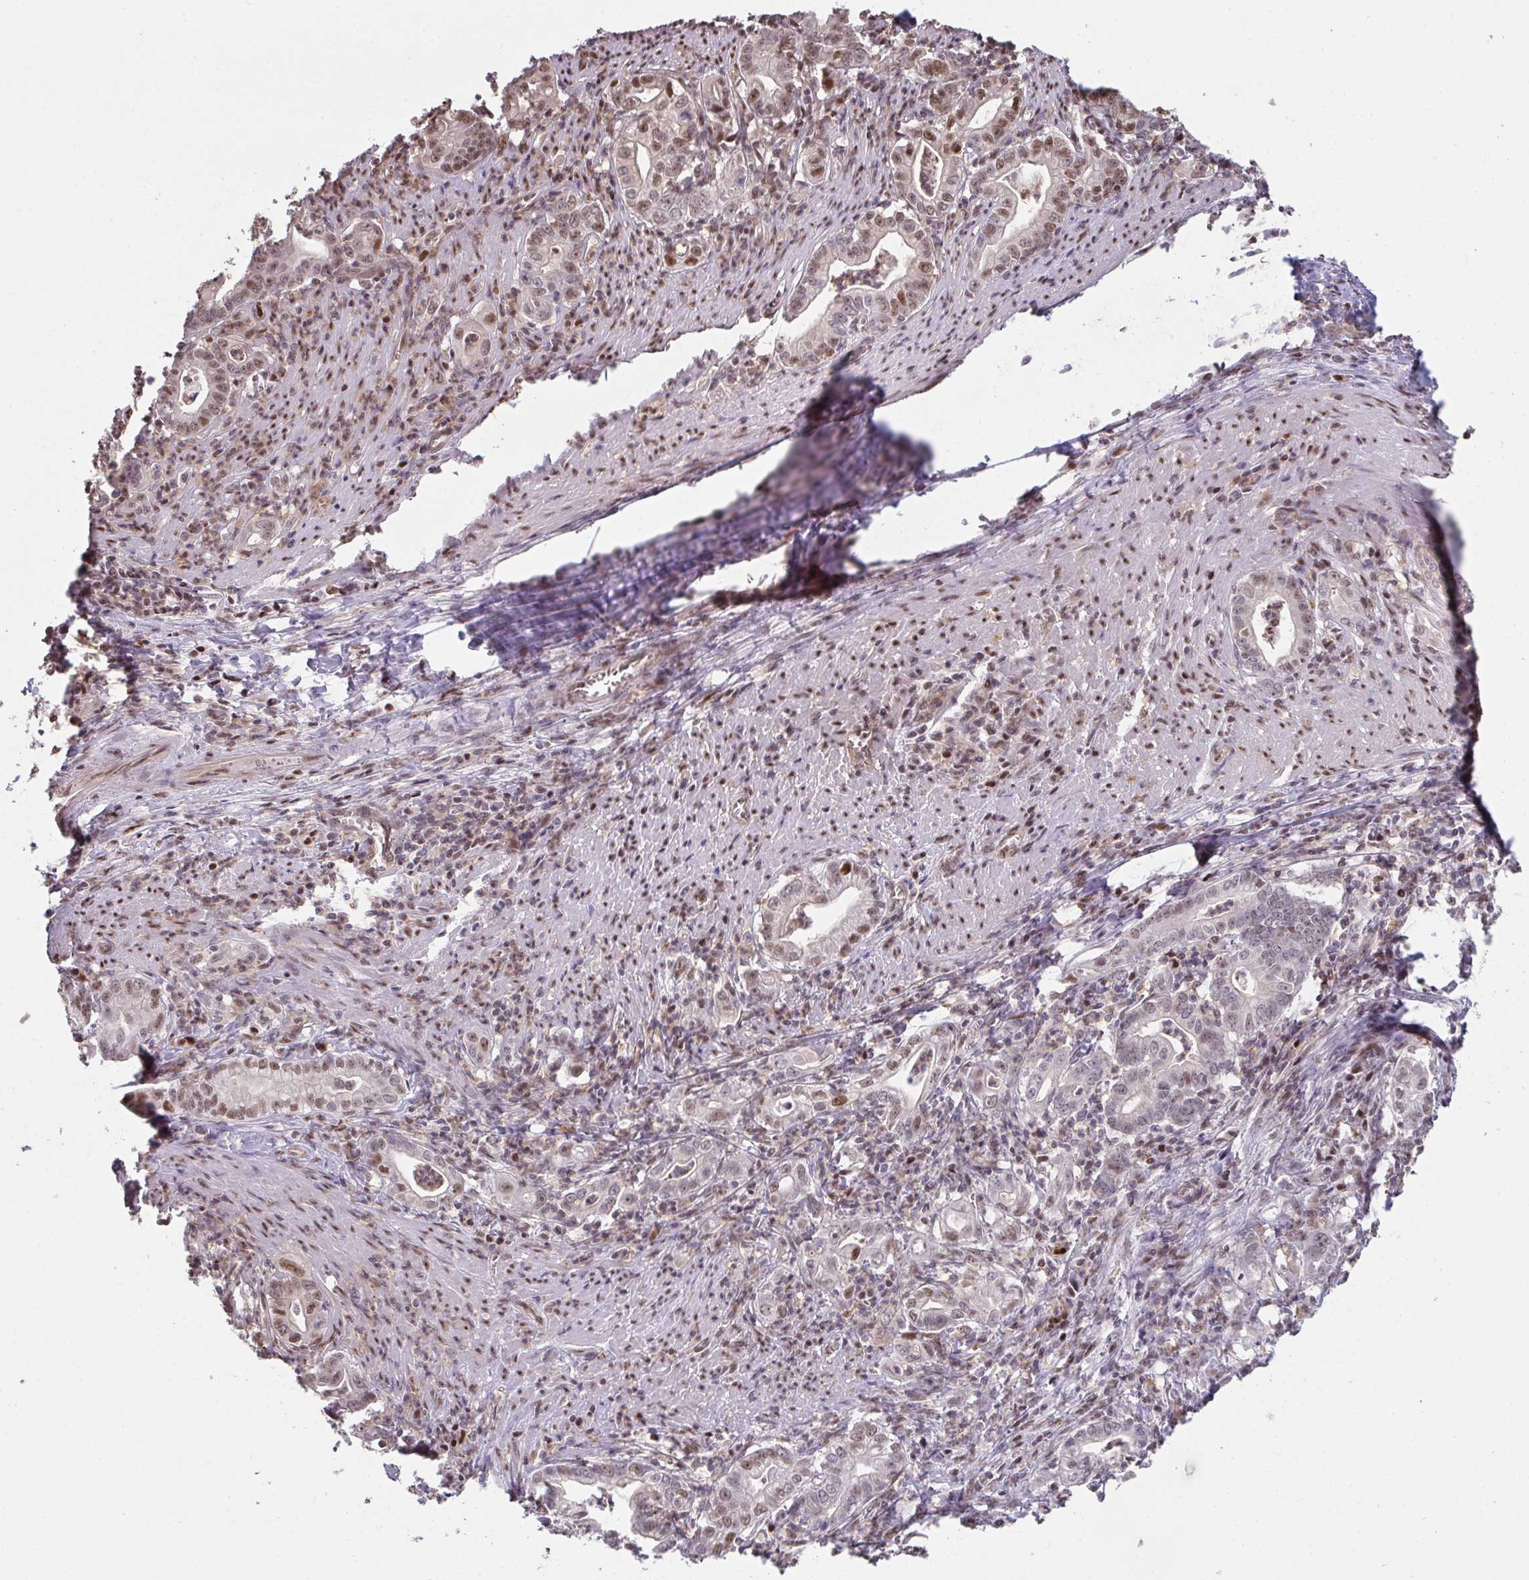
{"staining": {"intensity": "moderate", "quantity": ">75%", "location": "nuclear"}, "tissue": "stomach cancer", "cell_type": "Tumor cells", "image_type": "cancer", "snomed": [{"axis": "morphology", "description": "Adenocarcinoma, NOS"}, {"axis": "topography", "description": "Stomach, upper"}], "caption": "This is a histology image of immunohistochemistry staining of adenocarcinoma (stomach), which shows moderate expression in the nuclear of tumor cells.", "gene": "ACD", "patient": {"sex": "female", "age": 79}}